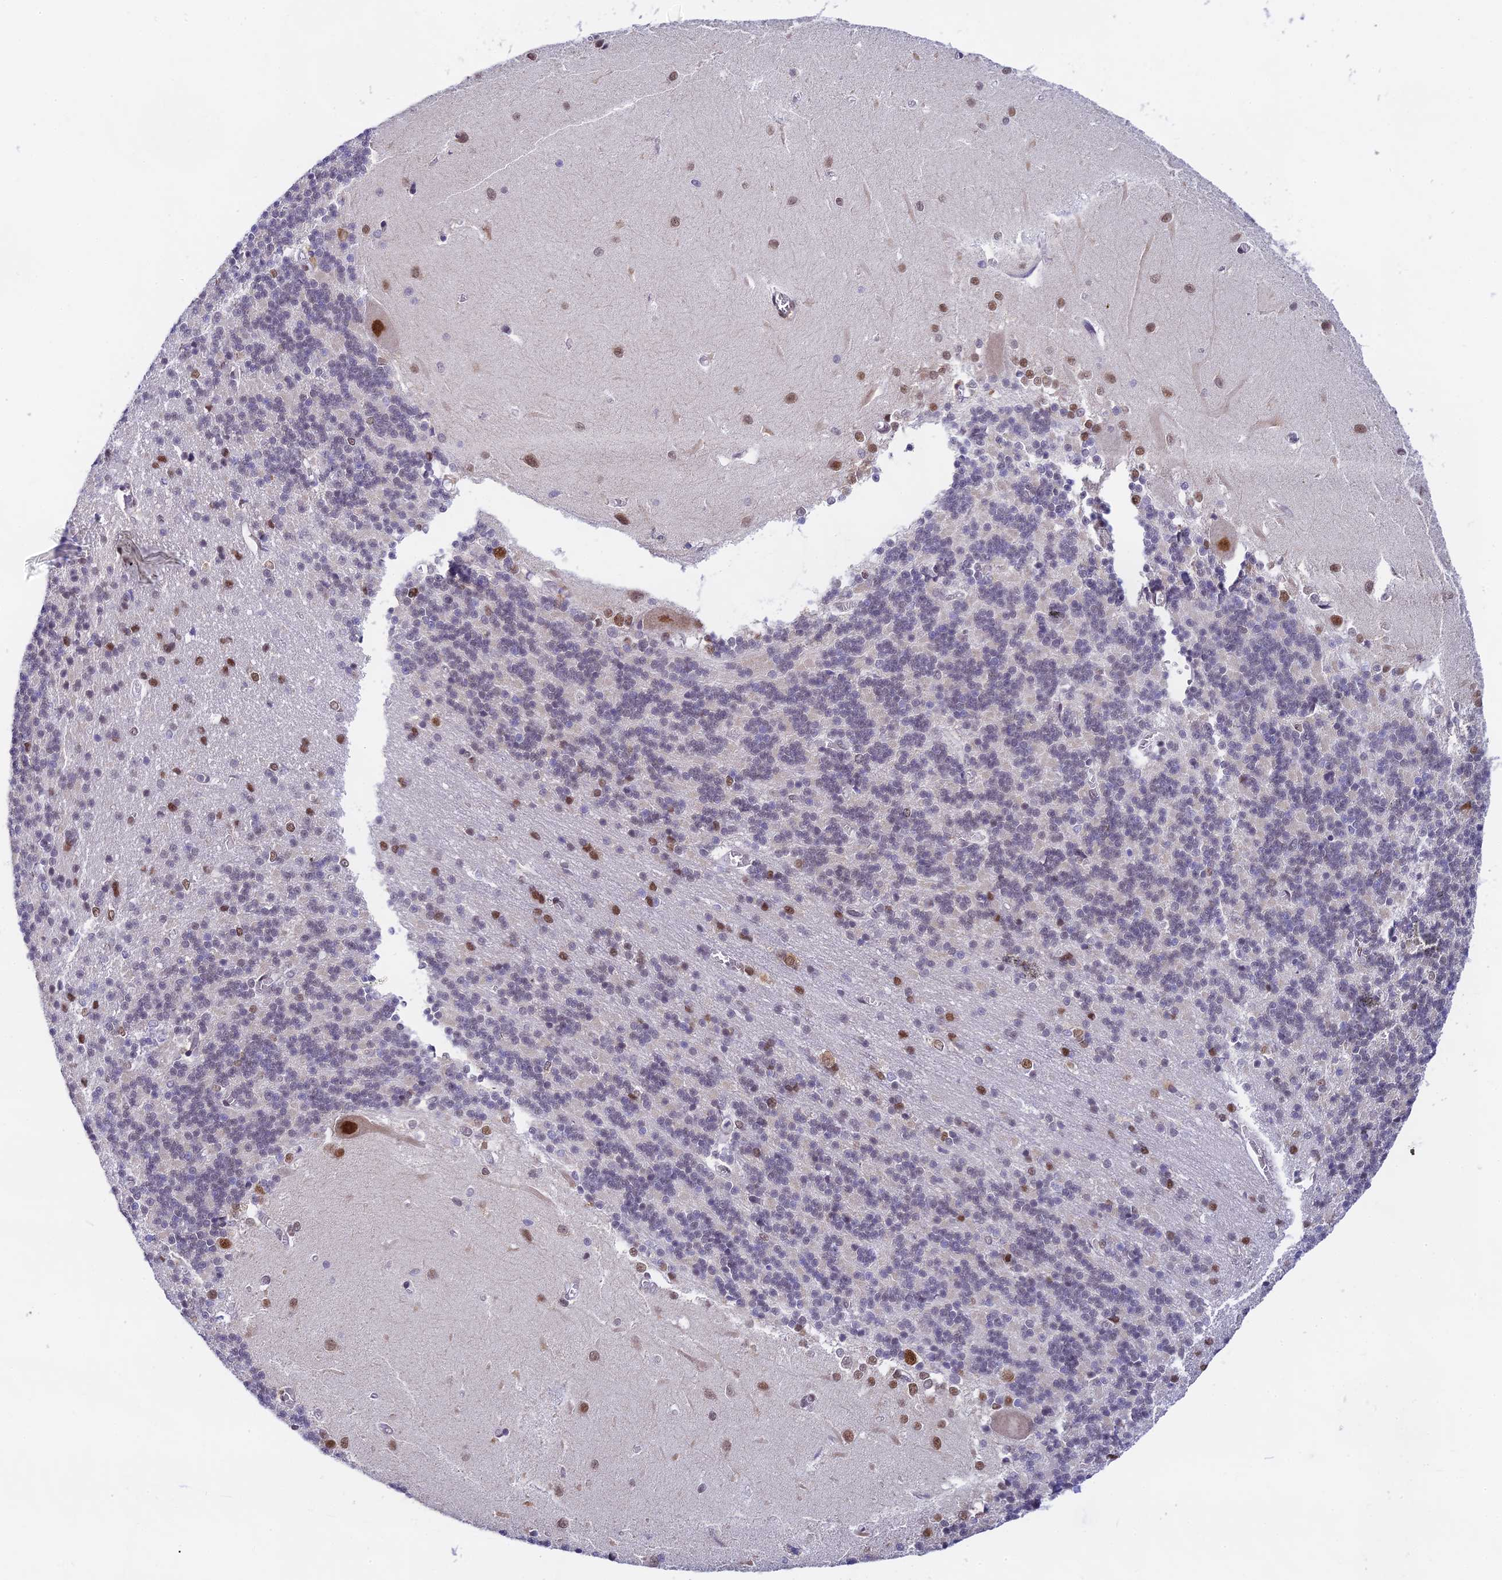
{"staining": {"intensity": "weak", "quantity": "<25%", "location": "nuclear"}, "tissue": "cerebellum", "cell_type": "Cells in granular layer", "image_type": "normal", "snomed": [{"axis": "morphology", "description": "Normal tissue, NOS"}, {"axis": "topography", "description": "Cerebellum"}], "caption": "The micrograph shows no significant staining in cells in granular layer of cerebellum.", "gene": "C2orf49", "patient": {"sex": "male", "age": 37}}